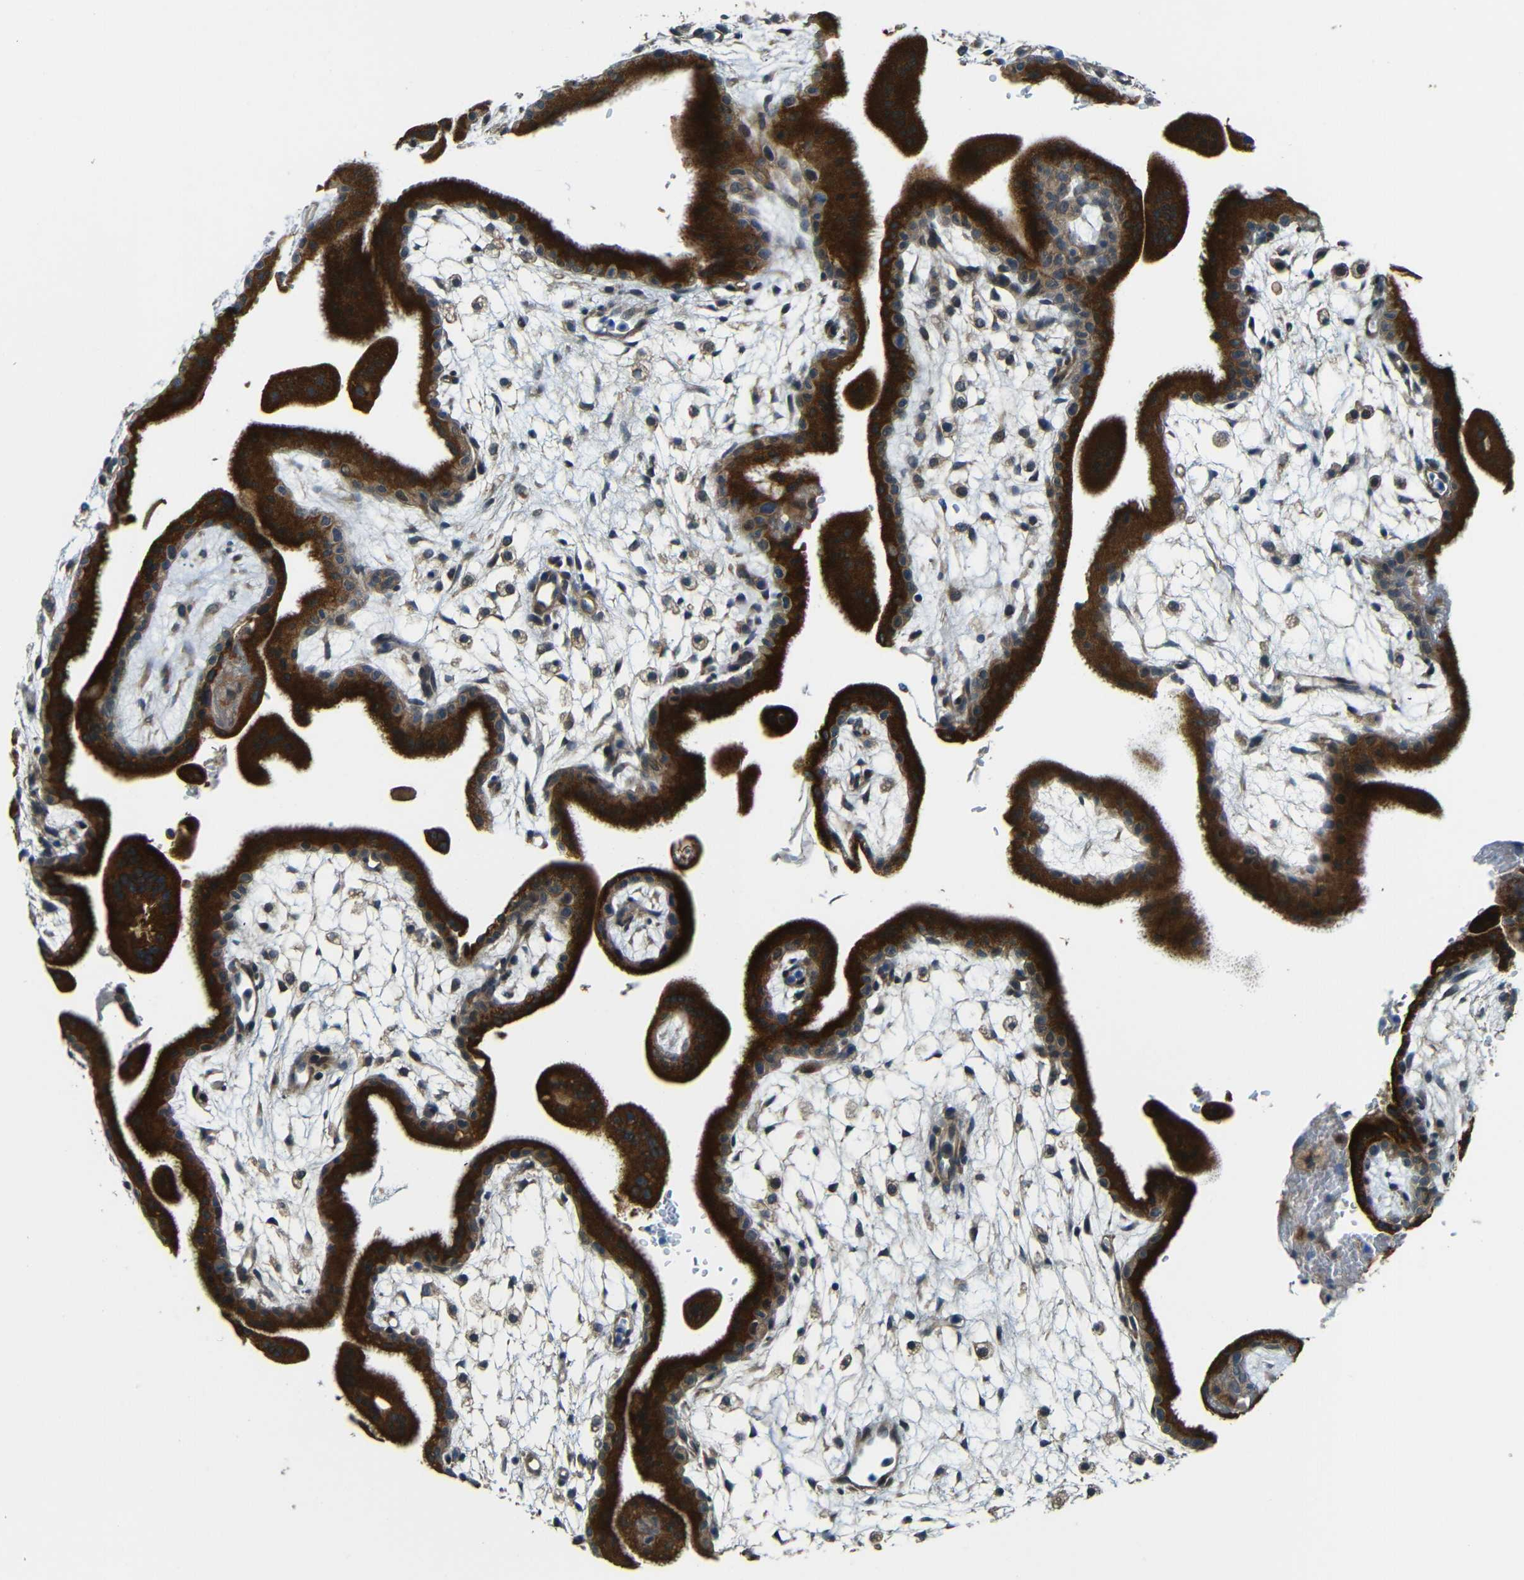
{"staining": {"intensity": "moderate", "quantity": "25%-75%", "location": "cytoplasmic/membranous"}, "tissue": "placenta", "cell_type": "Decidual cells", "image_type": "normal", "snomed": [{"axis": "morphology", "description": "Normal tissue, NOS"}, {"axis": "topography", "description": "Placenta"}], "caption": "High-power microscopy captured an IHC micrograph of benign placenta, revealing moderate cytoplasmic/membranous expression in approximately 25%-75% of decidual cells. (DAB (3,3'-diaminobenzidine) IHC with brightfield microscopy, high magnification).", "gene": "FNDC3A", "patient": {"sex": "female", "age": 35}}